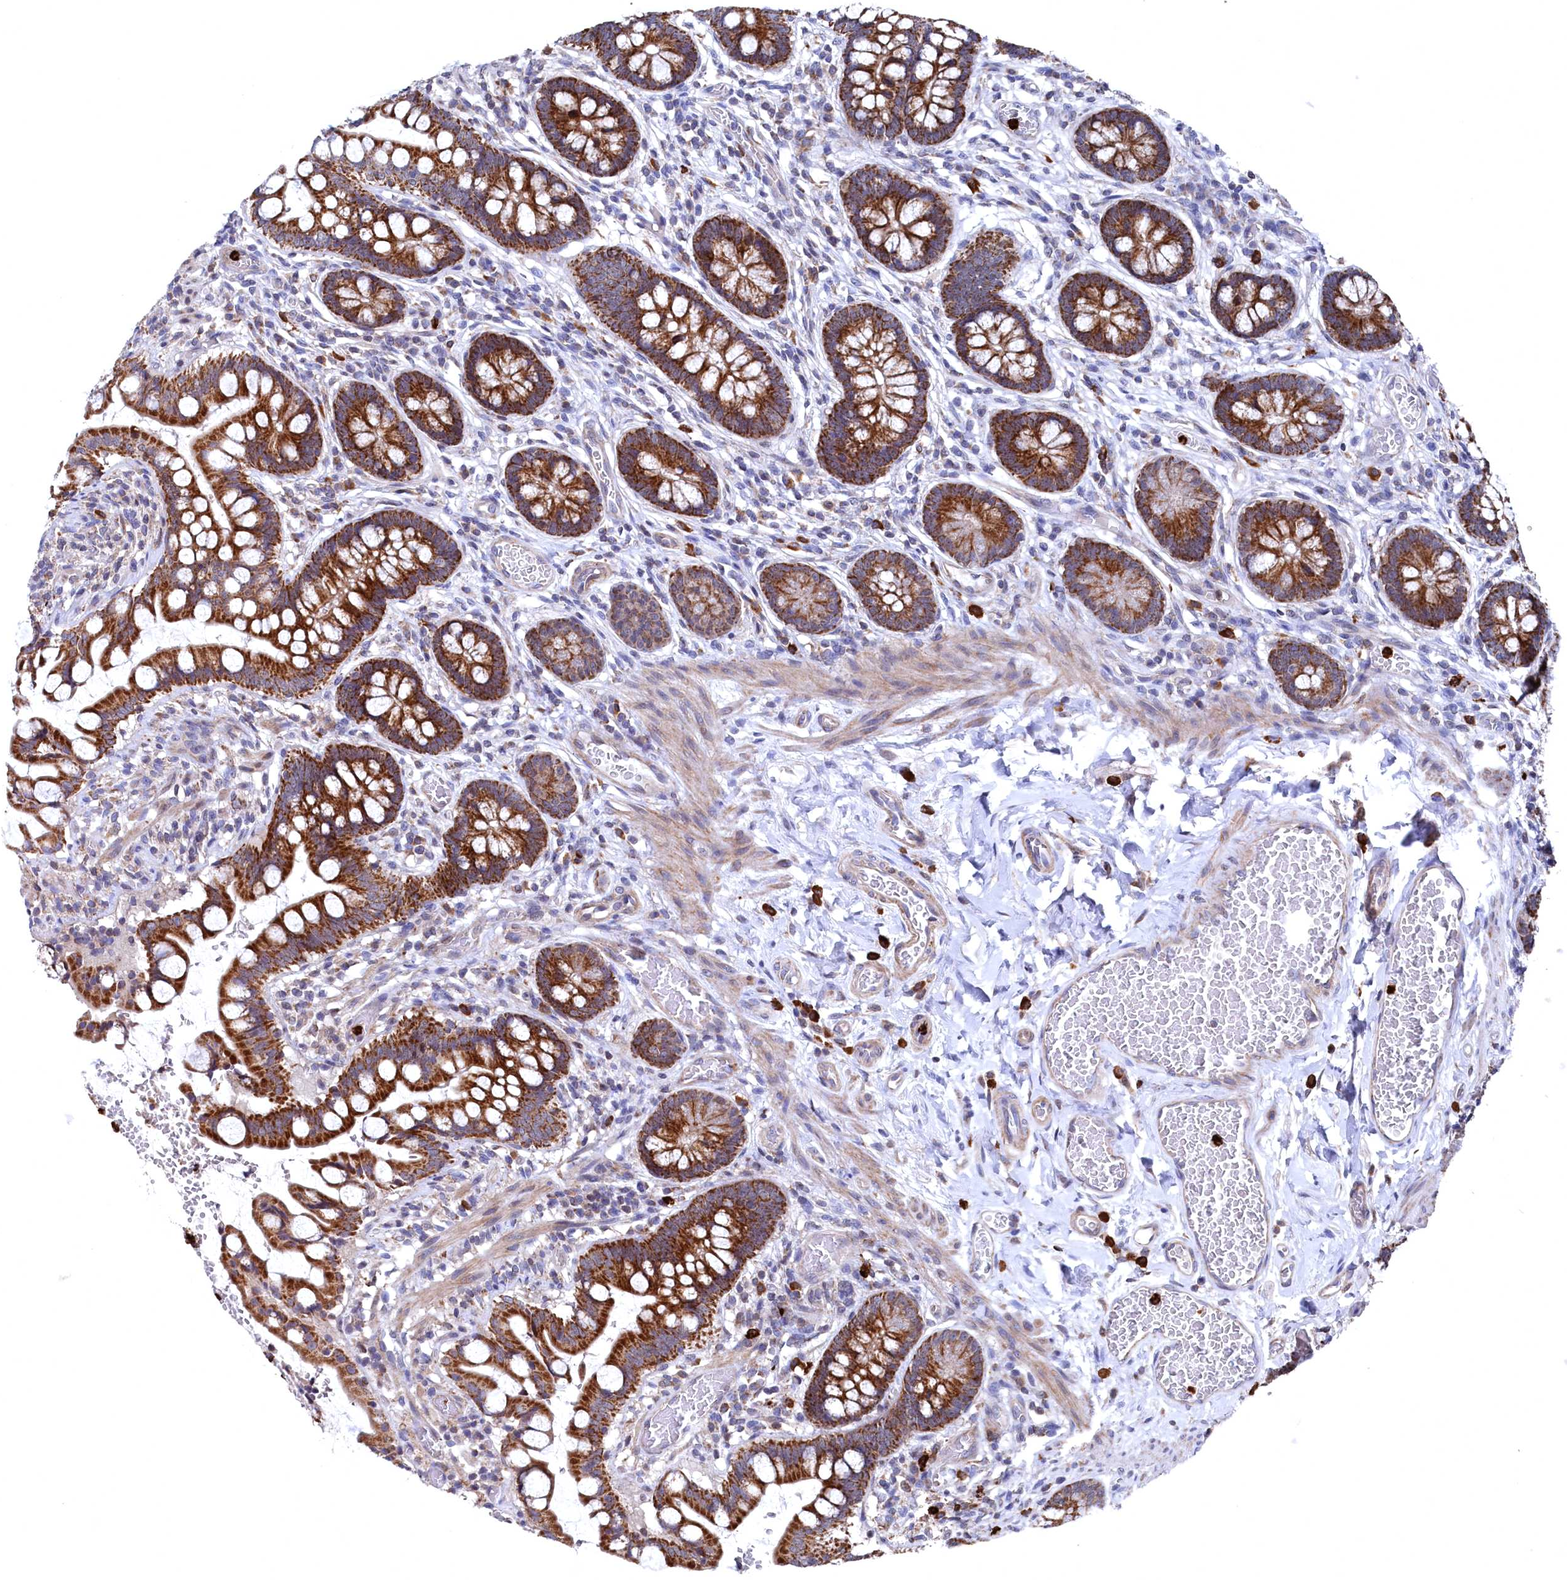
{"staining": {"intensity": "strong", "quantity": ">75%", "location": "cytoplasmic/membranous"}, "tissue": "small intestine", "cell_type": "Glandular cells", "image_type": "normal", "snomed": [{"axis": "morphology", "description": "Normal tissue, NOS"}, {"axis": "topography", "description": "Small intestine"}], "caption": "Protein expression analysis of unremarkable human small intestine reveals strong cytoplasmic/membranous staining in approximately >75% of glandular cells. Using DAB (brown) and hematoxylin (blue) stains, captured at high magnification using brightfield microscopy.", "gene": "CHCHD1", "patient": {"sex": "male", "age": 52}}